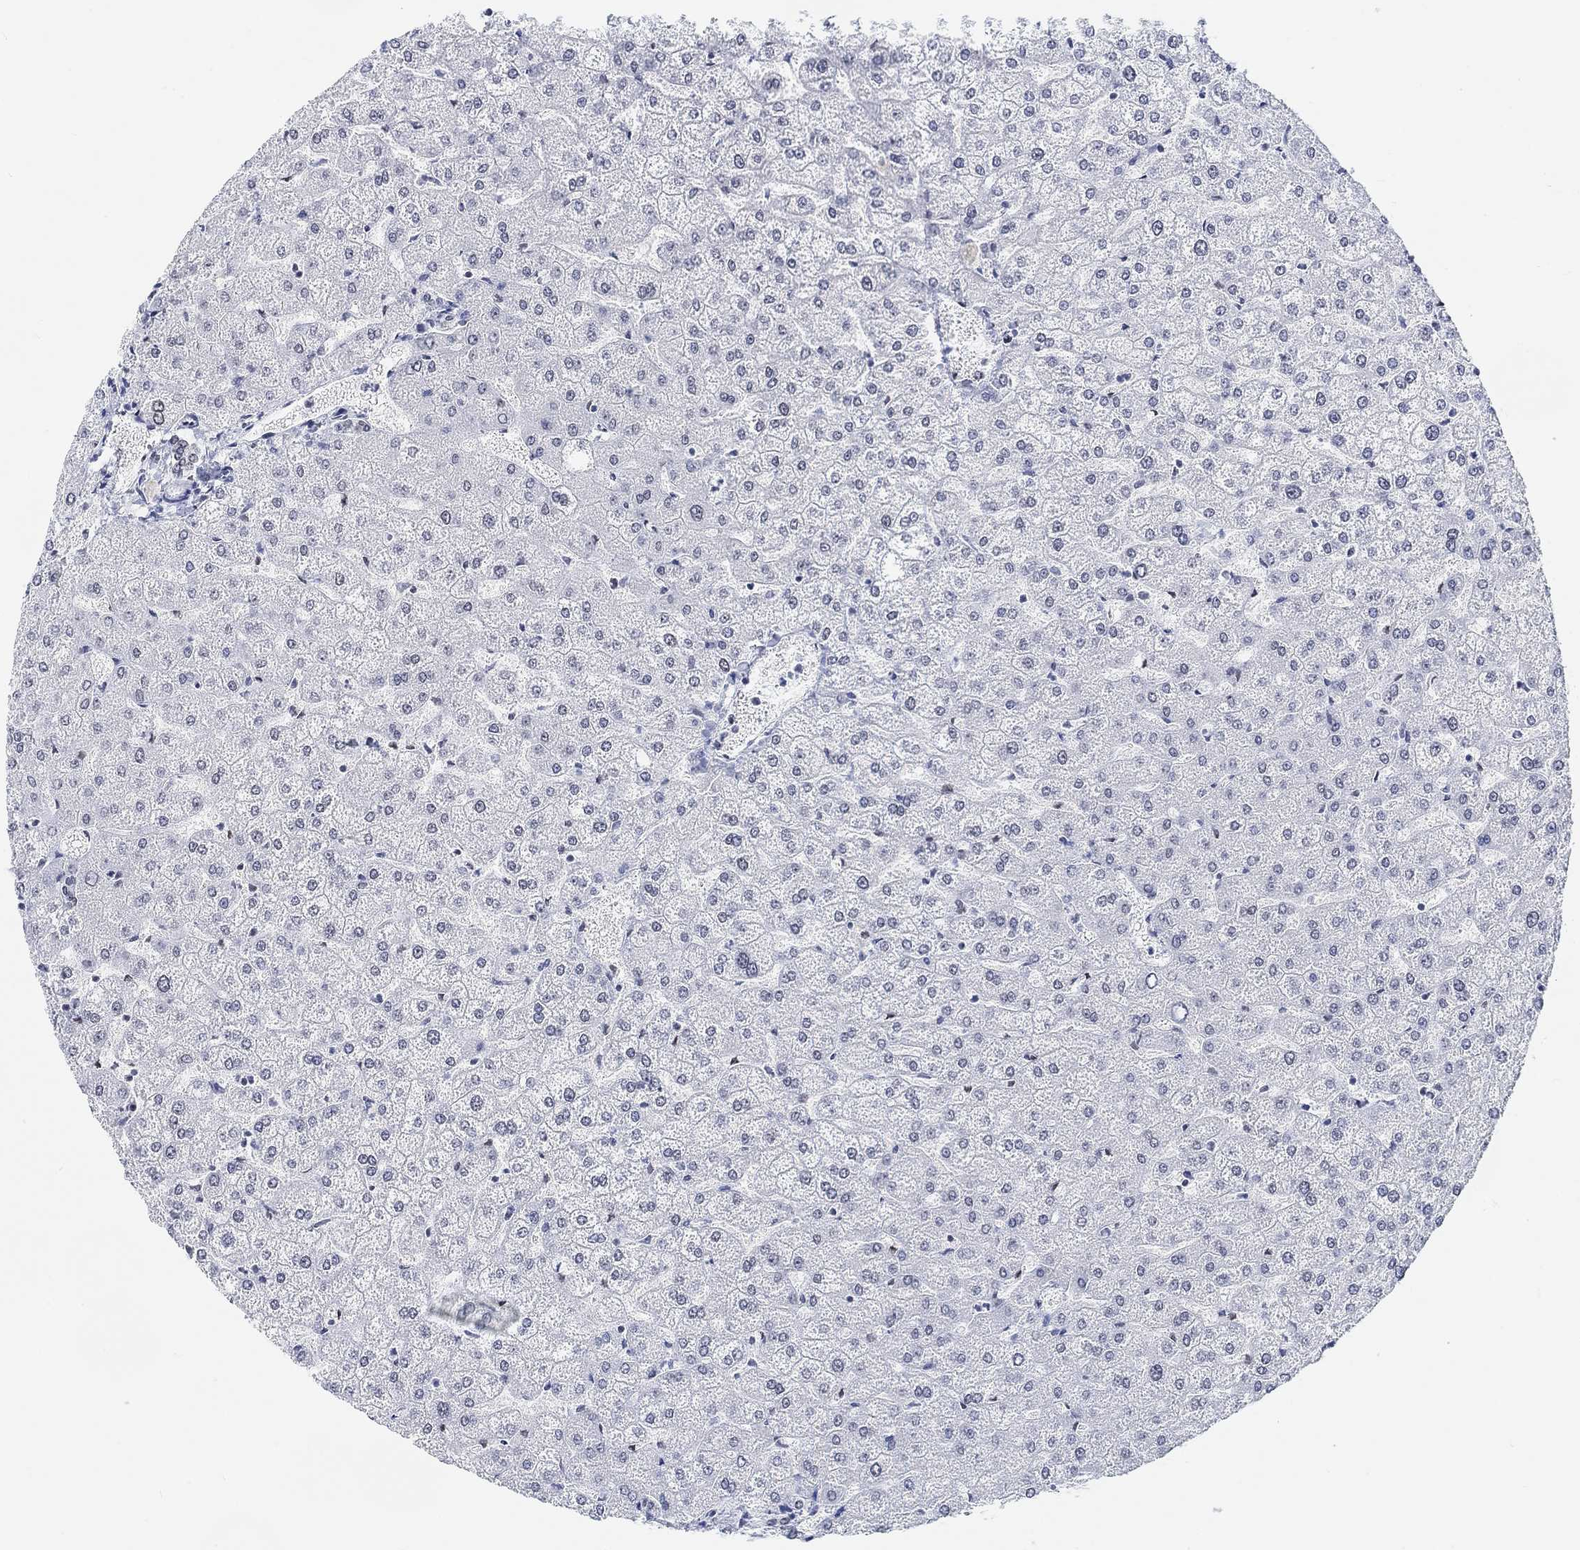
{"staining": {"intensity": "negative", "quantity": "none", "location": "none"}, "tissue": "liver", "cell_type": "Cholangiocytes", "image_type": "normal", "snomed": [{"axis": "morphology", "description": "Normal tissue, NOS"}, {"axis": "topography", "description": "Liver"}], "caption": "Immunohistochemistry (IHC) of unremarkable liver reveals no expression in cholangiocytes. The staining is performed using DAB (3,3'-diaminobenzidine) brown chromogen with nuclei counter-stained in using hematoxylin.", "gene": "PURG", "patient": {"sex": "female", "age": 32}}